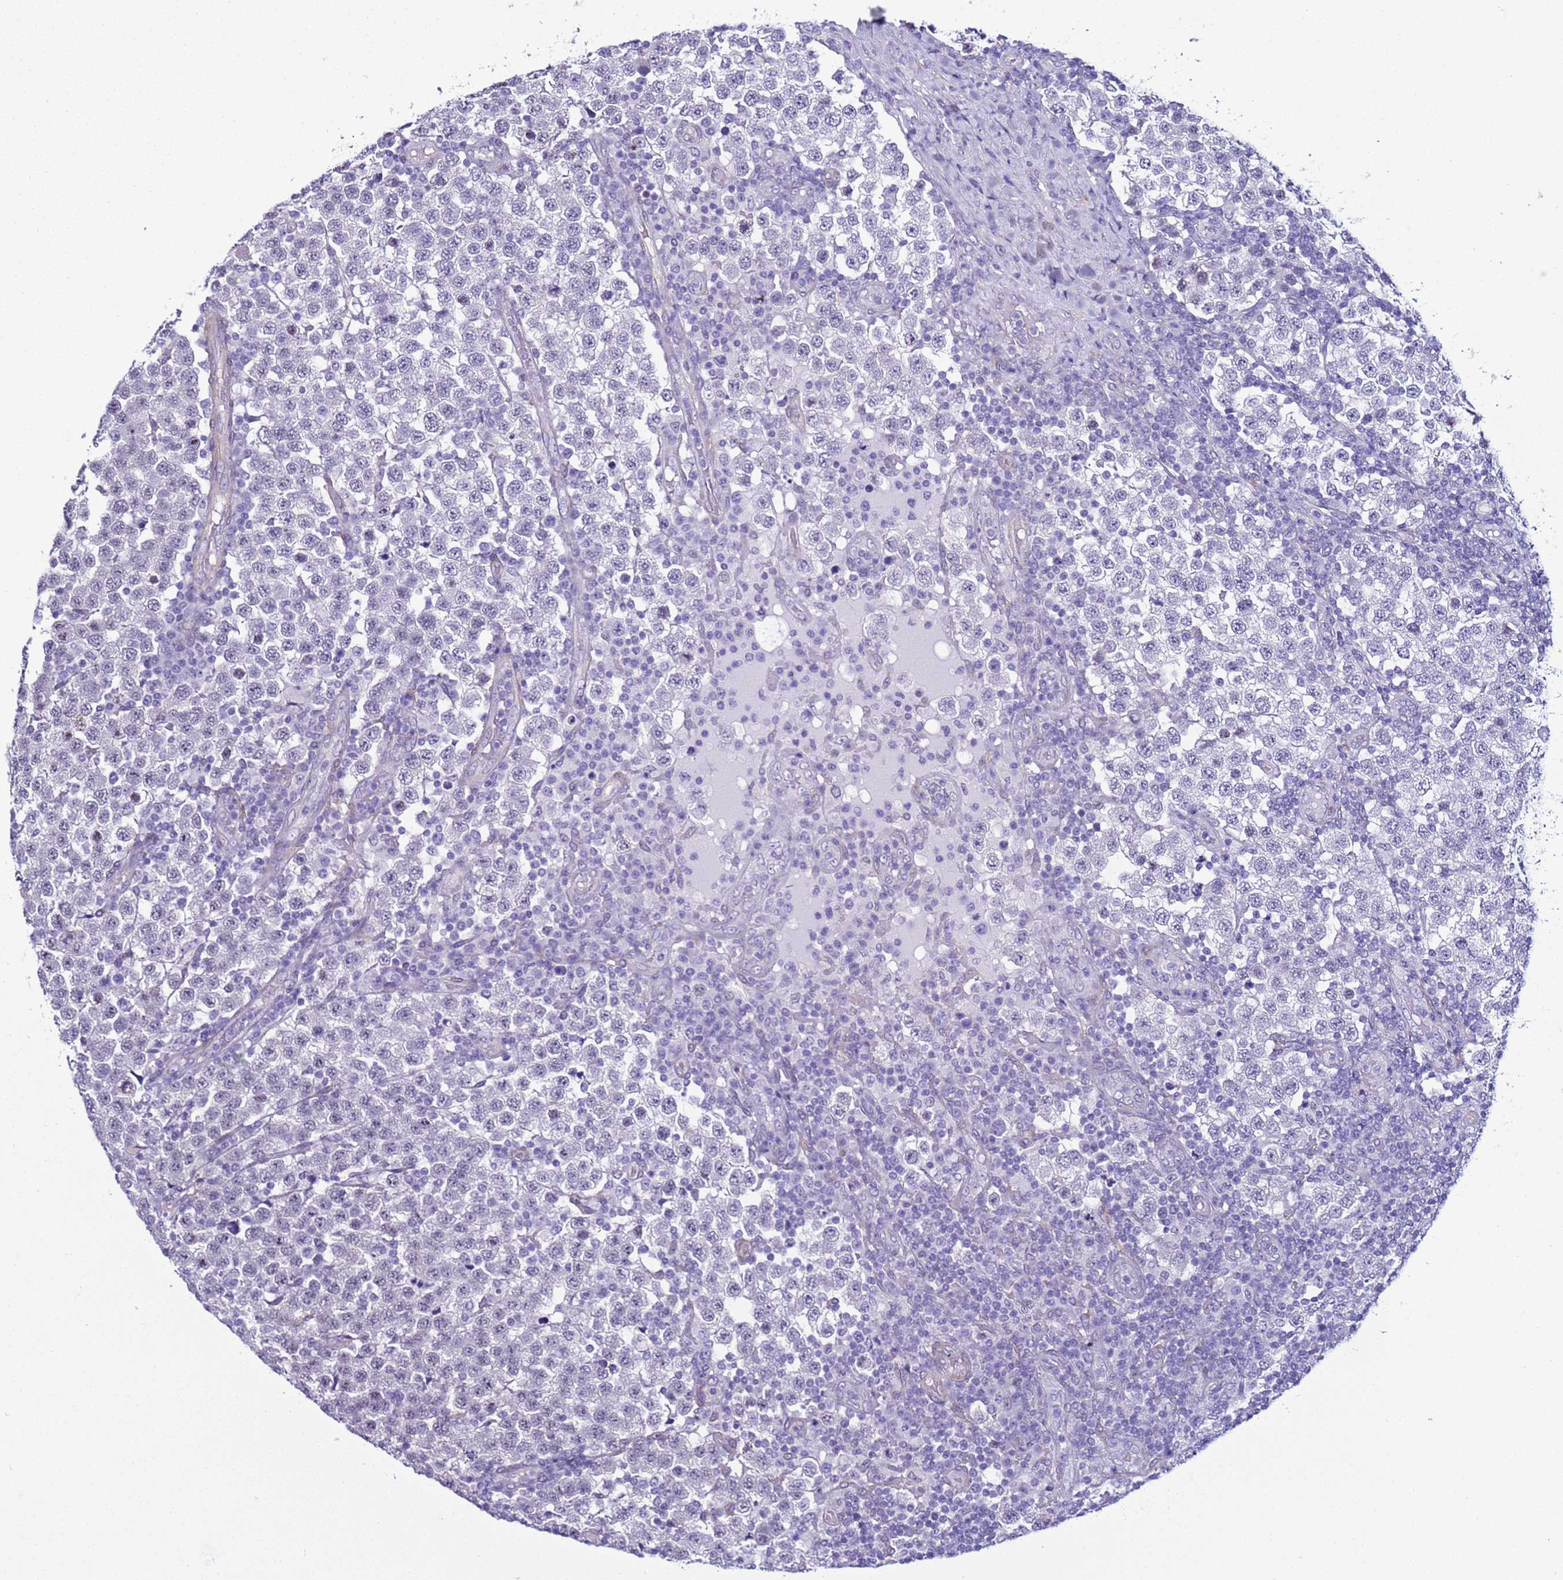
{"staining": {"intensity": "negative", "quantity": "none", "location": "none"}, "tissue": "testis cancer", "cell_type": "Tumor cells", "image_type": "cancer", "snomed": [{"axis": "morphology", "description": "Seminoma, NOS"}, {"axis": "topography", "description": "Testis"}], "caption": "Protein analysis of testis cancer (seminoma) displays no significant staining in tumor cells.", "gene": "LRRC10B", "patient": {"sex": "male", "age": 34}}